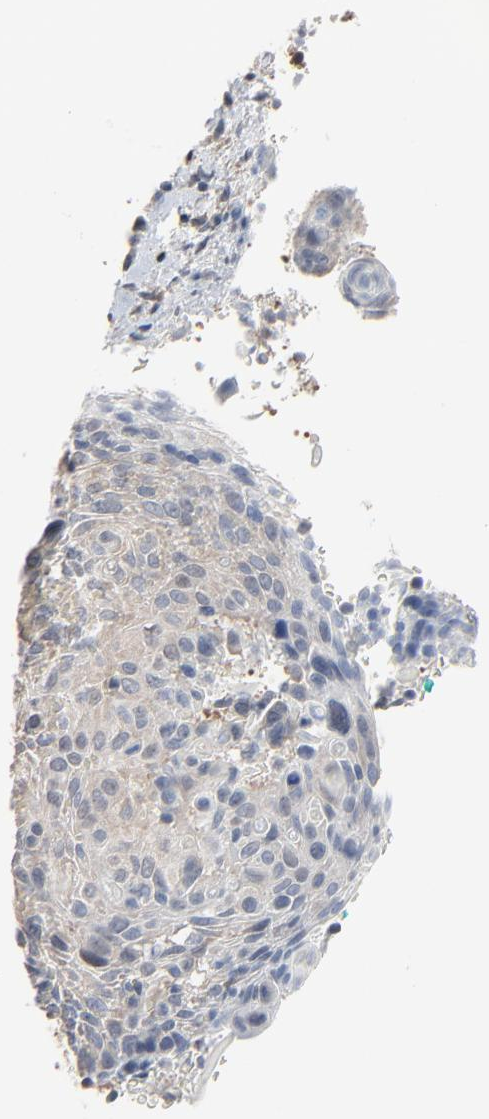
{"staining": {"intensity": "weak", "quantity": ">75%", "location": "cytoplasmic/membranous"}, "tissue": "cervical cancer", "cell_type": "Tumor cells", "image_type": "cancer", "snomed": [{"axis": "morphology", "description": "Squamous cell carcinoma, NOS"}, {"axis": "topography", "description": "Cervix"}], "caption": "Protein expression analysis of human cervical squamous cell carcinoma reveals weak cytoplasmic/membranous staining in about >75% of tumor cells. (Stains: DAB in brown, nuclei in blue, Microscopy: brightfield microscopy at high magnification).", "gene": "CCT5", "patient": {"sex": "female", "age": 33}}